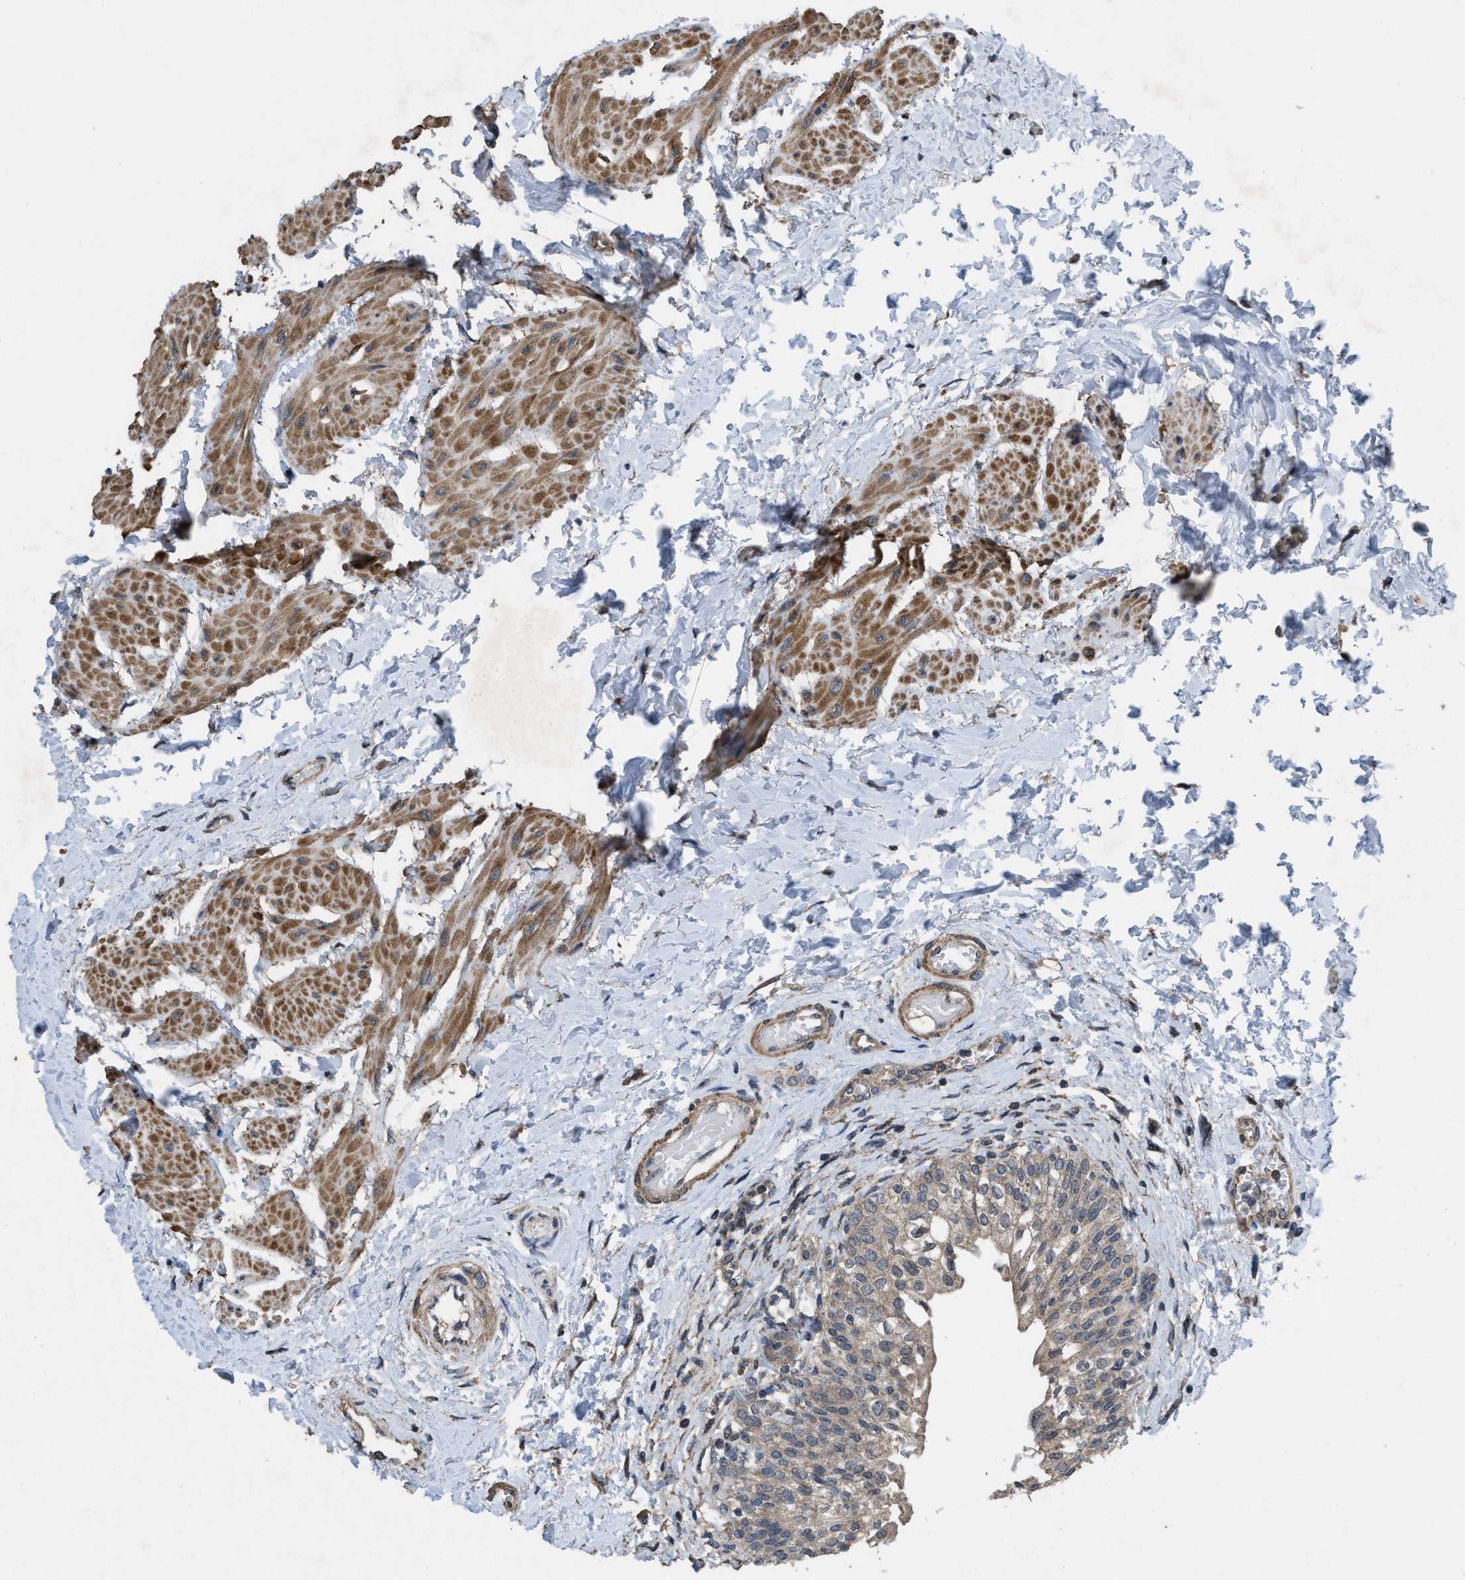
{"staining": {"intensity": "moderate", "quantity": ">75%", "location": "cytoplasmic/membranous"}, "tissue": "urinary bladder", "cell_type": "Urothelial cells", "image_type": "normal", "snomed": [{"axis": "morphology", "description": "Normal tissue, NOS"}, {"axis": "topography", "description": "Urinary bladder"}], "caption": "A brown stain shows moderate cytoplasmic/membranous staining of a protein in urothelial cells of unremarkable urinary bladder.", "gene": "ARL6", "patient": {"sex": "male", "age": 55}}